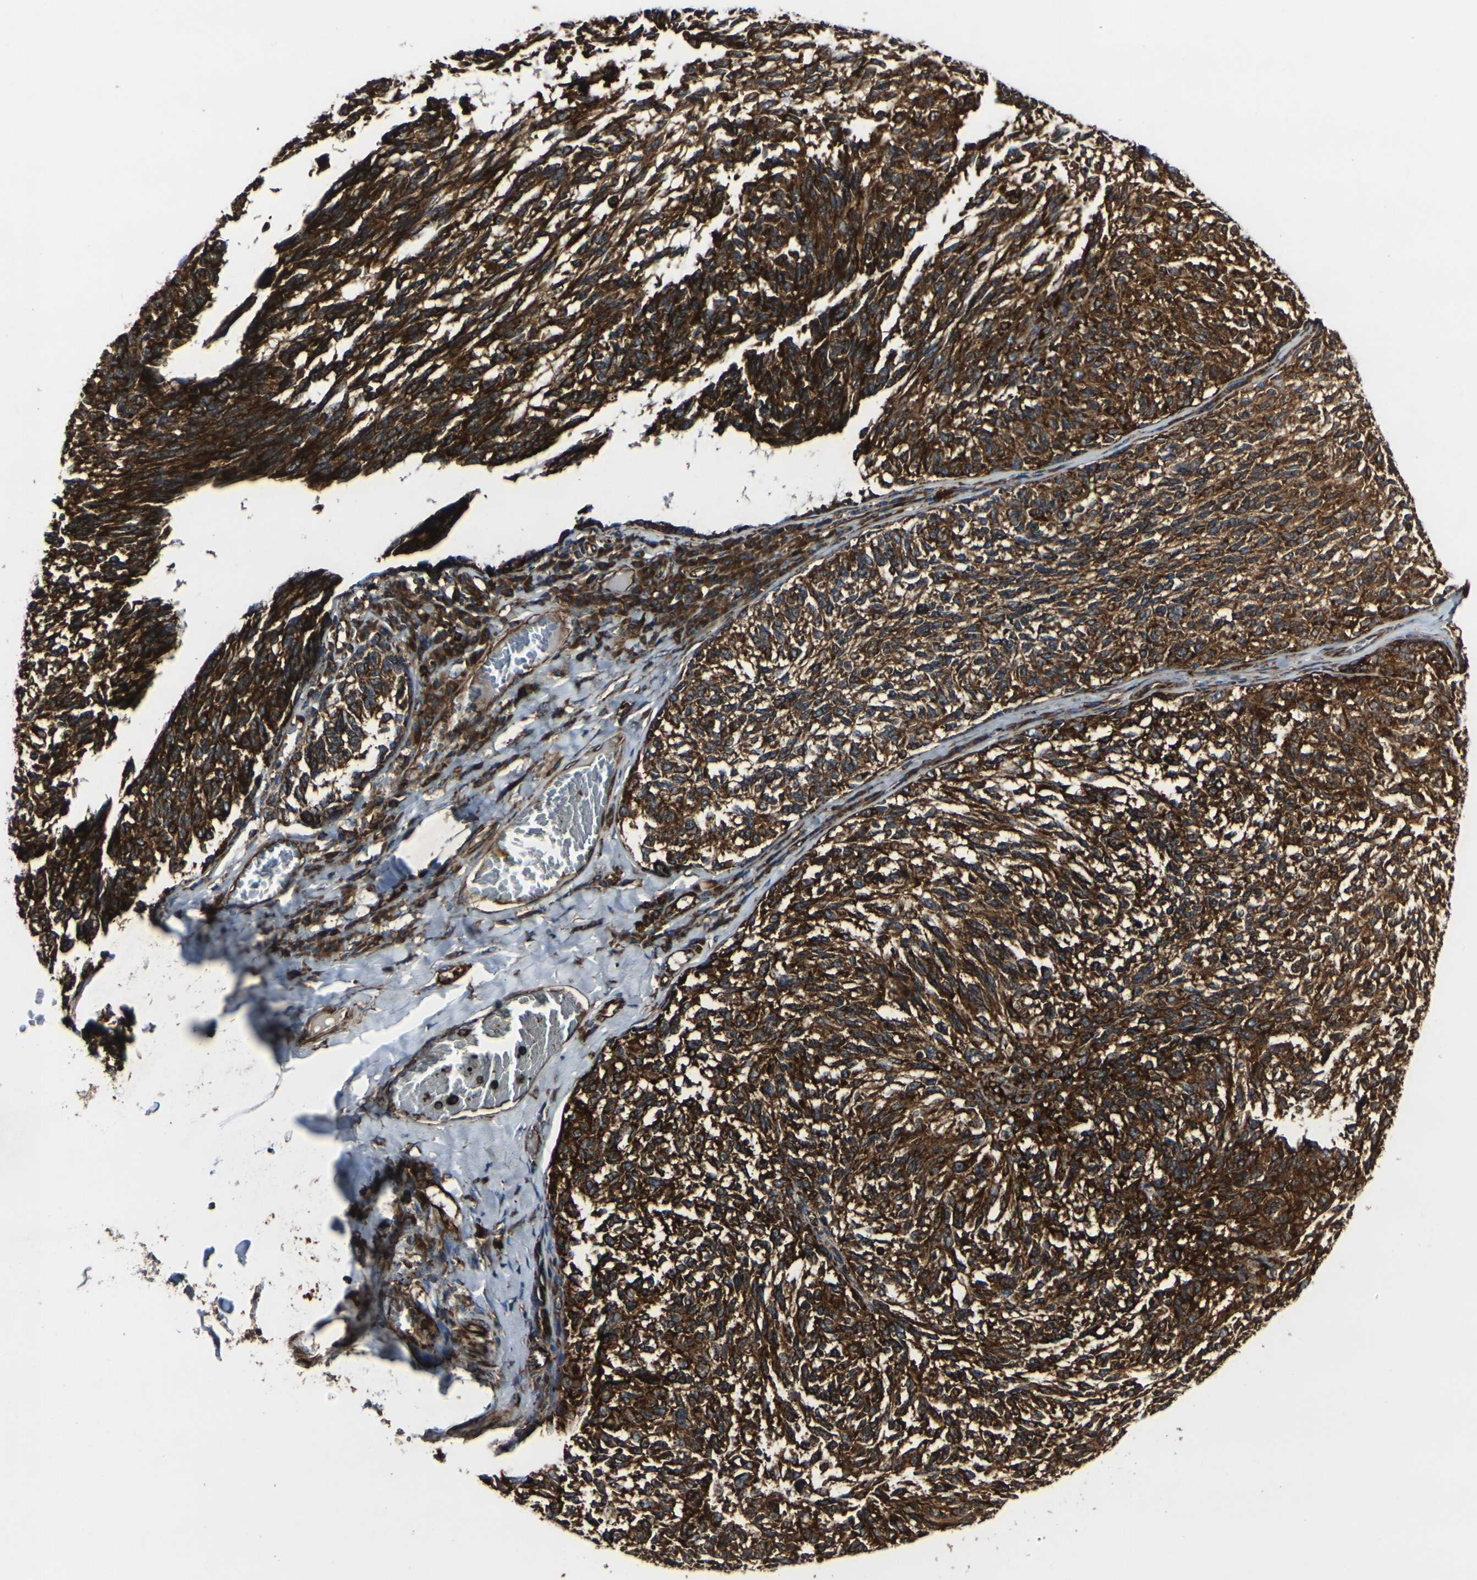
{"staining": {"intensity": "strong", "quantity": ">75%", "location": "cytoplasmic/membranous"}, "tissue": "melanoma", "cell_type": "Tumor cells", "image_type": "cancer", "snomed": [{"axis": "morphology", "description": "Malignant melanoma, NOS"}, {"axis": "topography", "description": "Skin"}], "caption": "Human malignant melanoma stained with a brown dye demonstrates strong cytoplasmic/membranous positive positivity in about >75% of tumor cells.", "gene": "MARCHF2", "patient": {"sex": "female", "age": 73}}